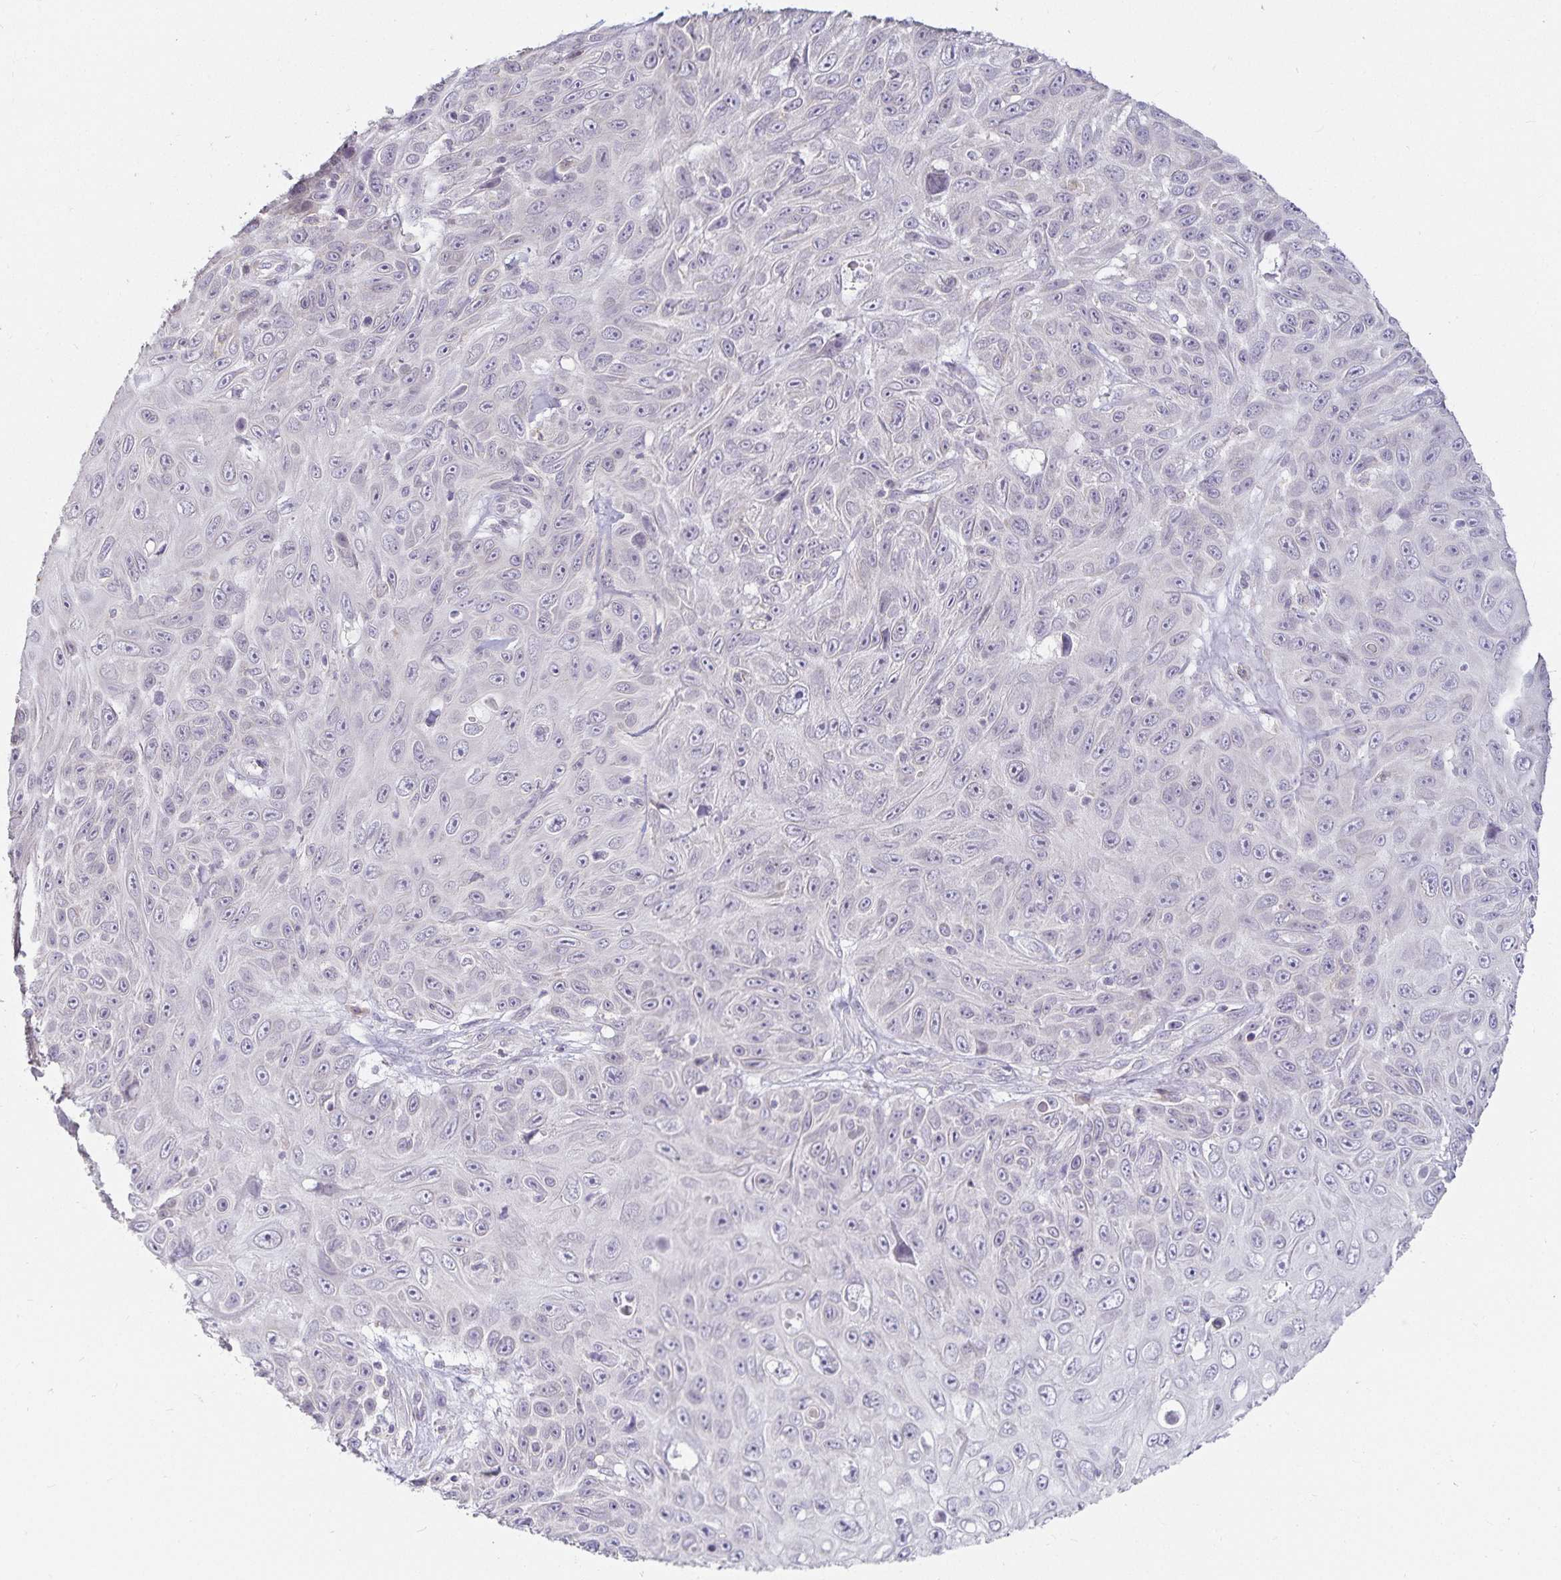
{"staining": {"intensity": "negative", "quantity": "none", "location": "none"}, "tissue": "skin cancer", "cell_type": "Tumor cells", "image_type": "cancer", "snomed": [{"axis": "morphology", "description": "Squamous cell carcinoma, NOS"}, {"axis": "topography", "description": "Skin"}], "caption": "High power microscopy histopathology image of an immunohistochemistry photomicrograph of squamous cell carcinoma (skin), revealing no significant positivity in tumor cells.", "gene": "GP2", "patient": {"sex": "male", "age": 82}}